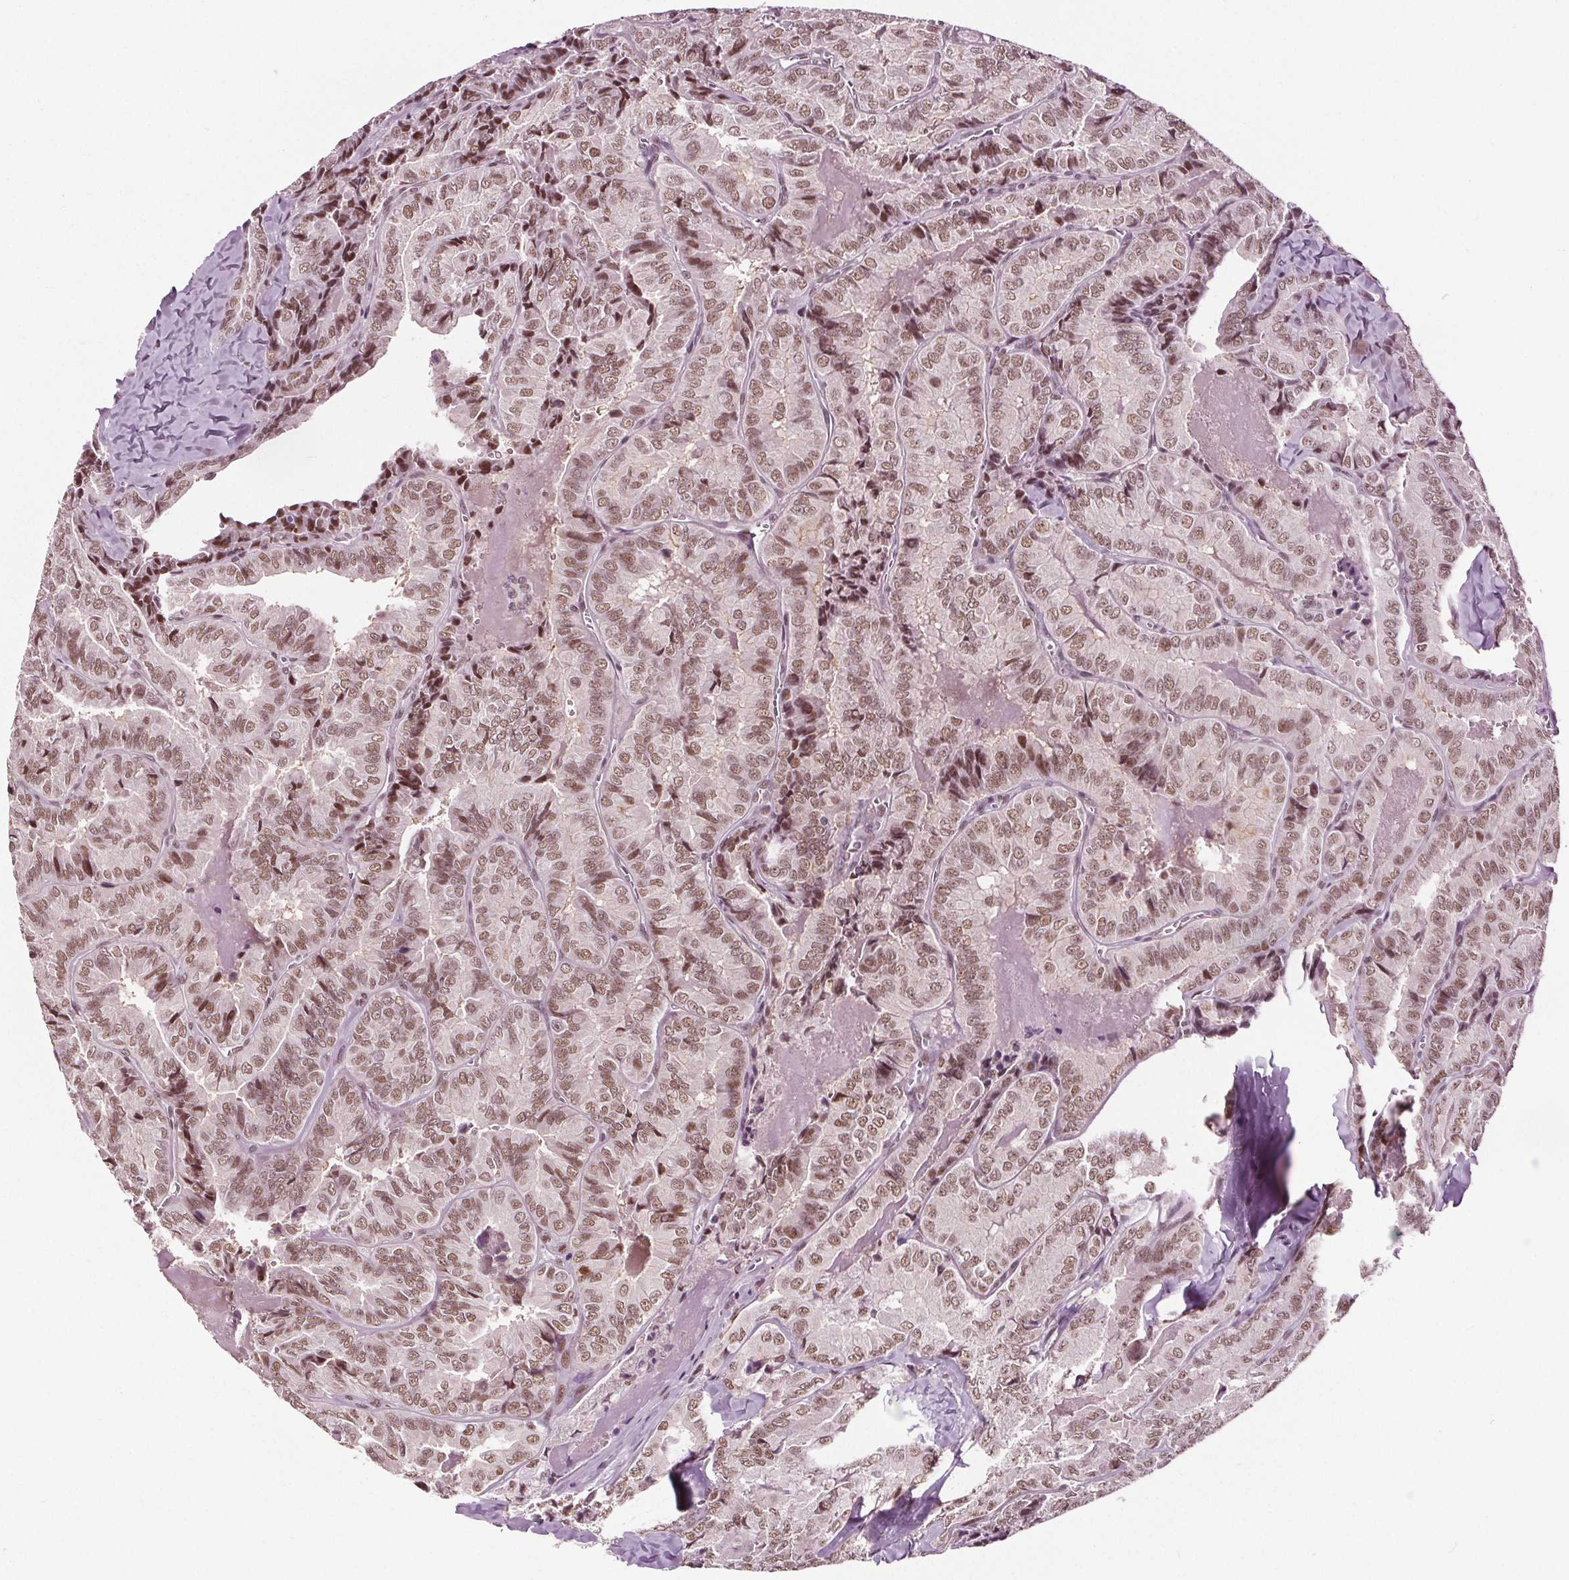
{"staining": {"intensity": "moderate", "quantity": ">75%", "location": "nuclear"}, "tissue": "thyroid cancer", "cell_type": "Tumor cells", "image_type": "cancer", "snomed": [{"axis": "morphology", "description": "Papillary adenocarcinoma, NOS"}, {"axis": "topography", "description": "Thyroid gland"}], "caption": "IHC (DAB) staining of thyroid cancer exhibits moderate nuclear protein expression in about >75% of tumor cells.", "gene": "IWS1", "patient": {"sex": "female", "age": 75}}